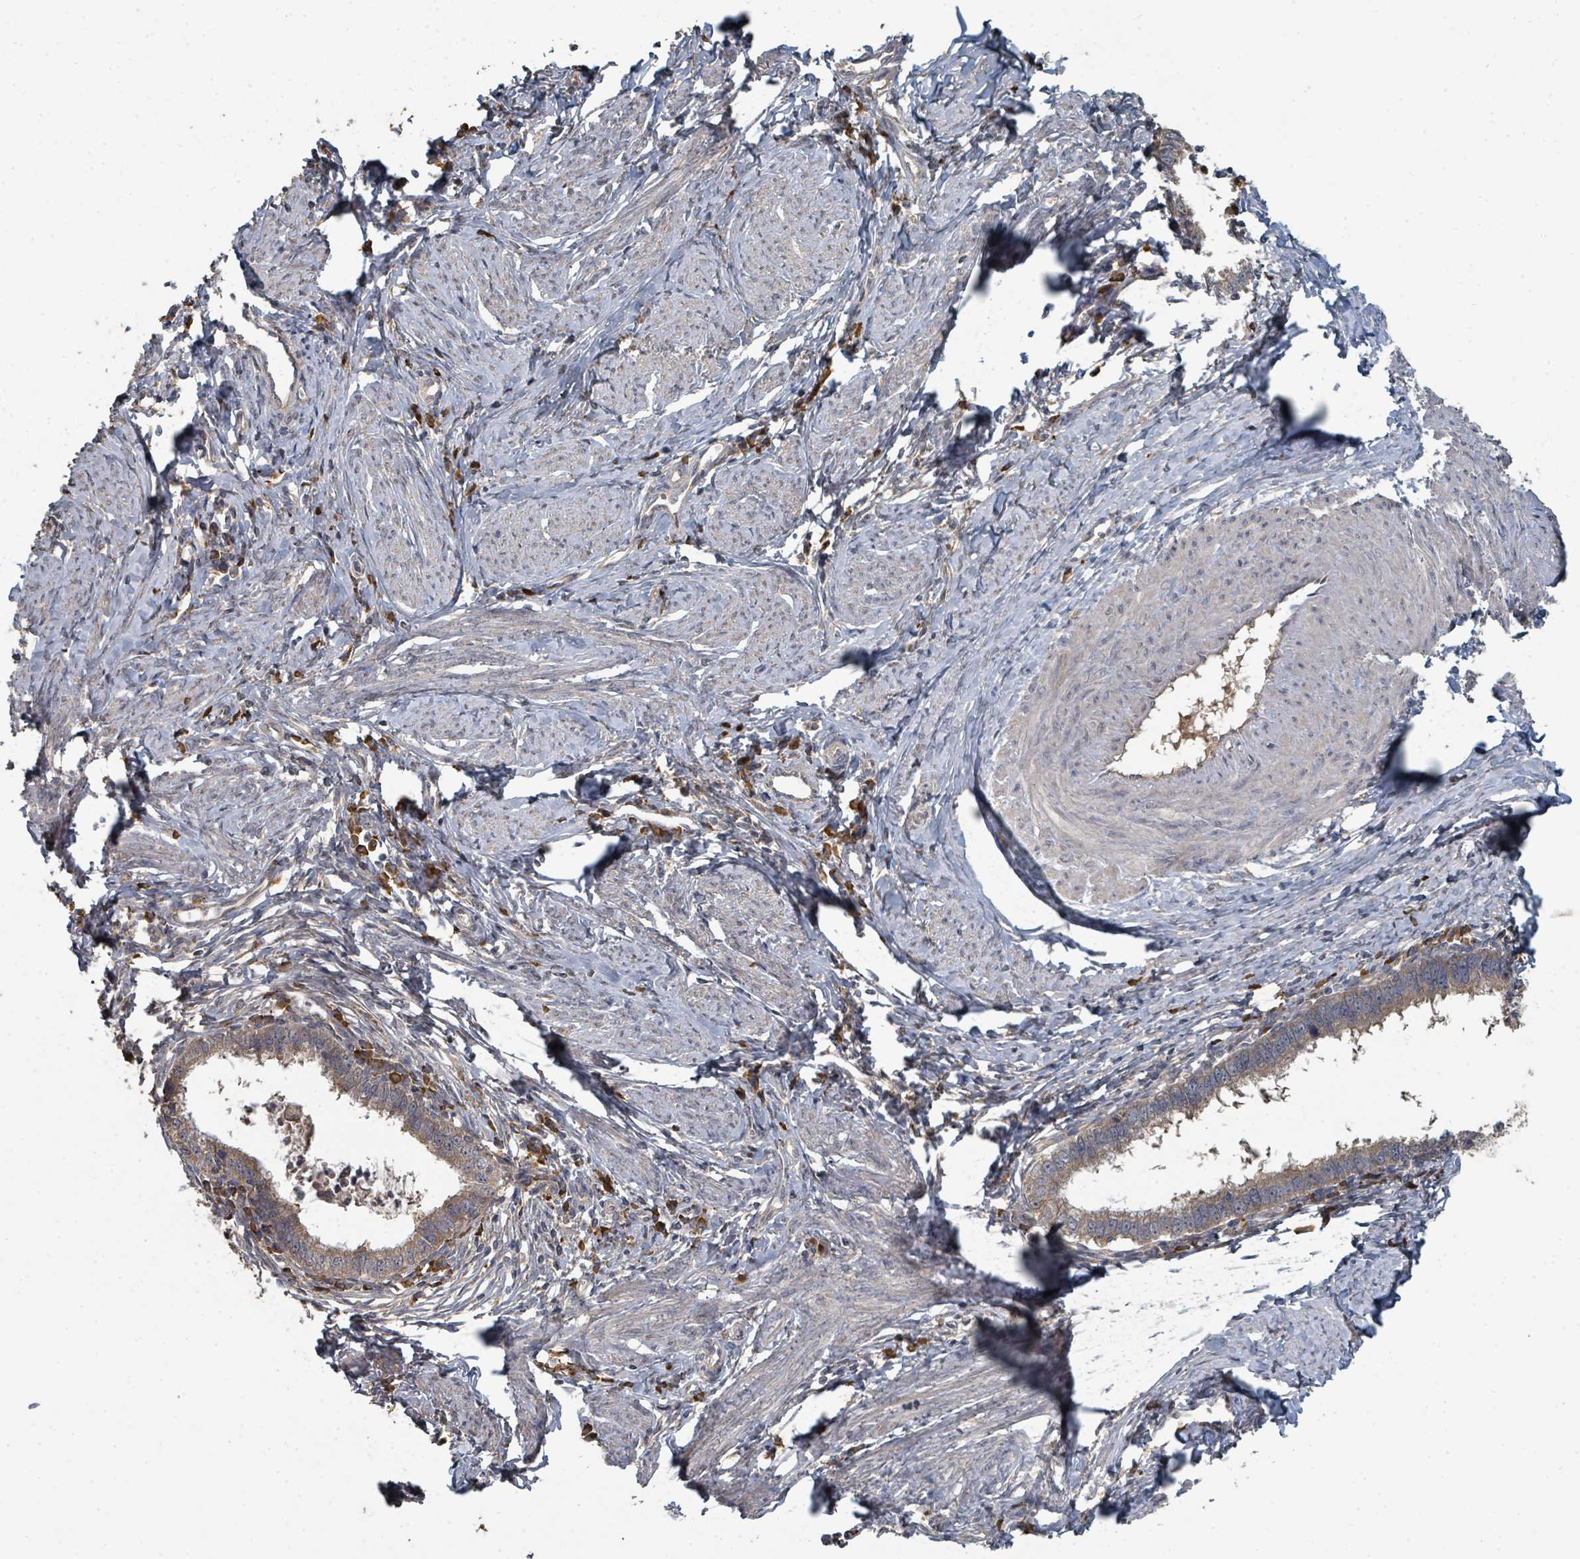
{"staining": {"intensity": "weak", "quantity": ">75%", "location": "cytoplasmic/membranous"}, "tissue": "cervical cancer", "cell_type": "Tumor cells", "image_type": "cancer", "snomed": [{"axis": "morphology", "description": "Adenocarcinoma, NOS"}, {"axis": "topography", "description": "Cervix"}], "caption": "This is an image of immunohistochemistry staining of adenocarcinoma (cervical), which shows weak expression in the cytoplasmic/membranous of tumor cells.", "gene": "WDFY1", "patient": {"sex": "female", "age": 36}}